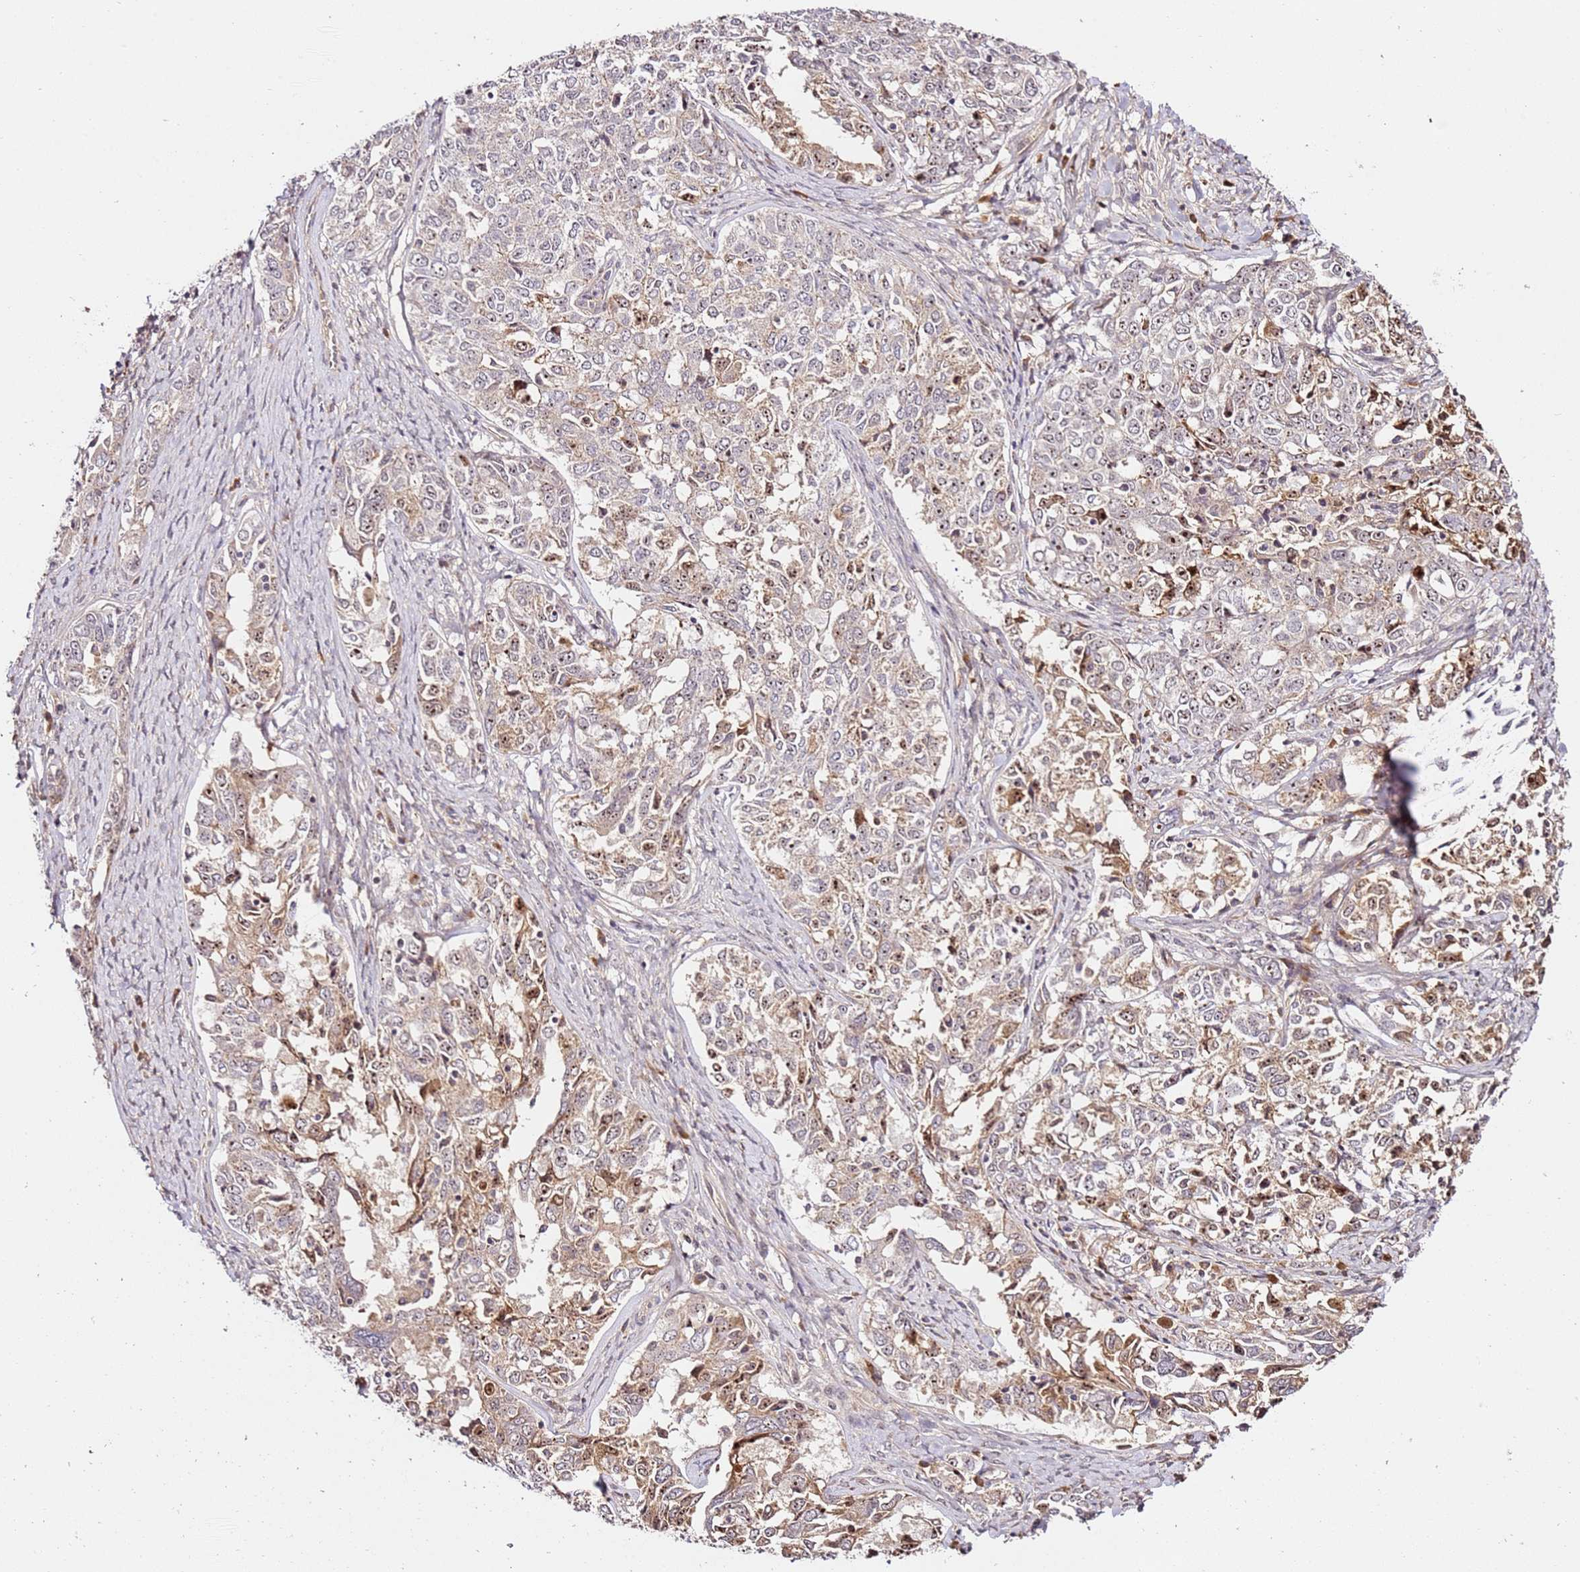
{"staining": {"intensity": "weak", "quantity": "25%-75%", "location": "cytoplasmic/membranous,nuclear"}, "tissue": "ovarian cancer", "cell_type": "Tumor cells", "image_type": "cancer", "snomed": [{"axis": "morphology", "description": "Carcinoma, endometroid"}, {"axis": "topography", "description": "Ovary"}], "caption": "Brown immunohistochemical staining in ovarian endometroid carcinoma demonstrates weak cytoplasmic/membranous and nuclear staining in approximately 25%-75% of tumor cells.", "gene": "DDX27", "patient": {"sex": "female", "age": 62}}